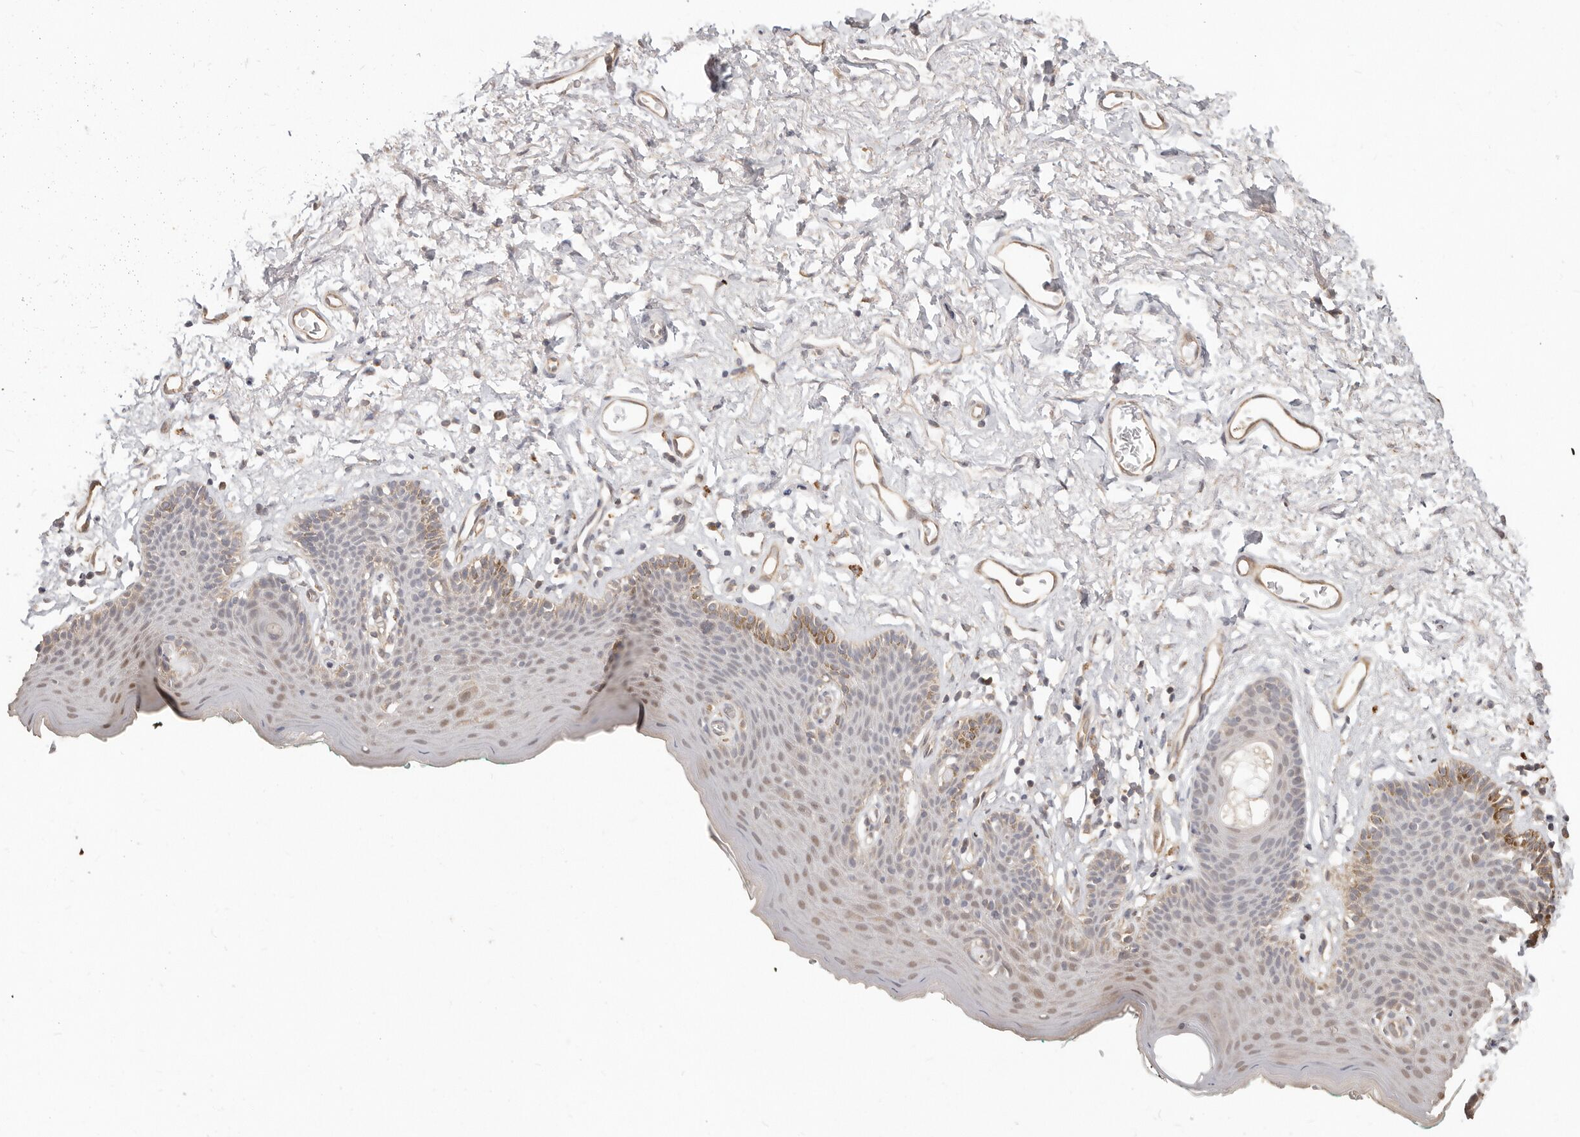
{"staining": {"intensity": "moderate", "quantity": "<25%", "location": "cytoplasmic/membranous,nuclear"}, "tissue": "skin", "cell_type": "Epidermal cells", "image_type": "normal", "snomed": [{"axis": "morphology", "description": "Normal tissue, NOS"}, {"axis": "topography", "description": "Vulva"}], "caption": "Protein expression analysis of normal skin displays moderate cytoplasmic/membranous,nuclear expression in about <25% of epidermal cells. The staining was performed using DAB (3,3'-diaminobenzidine), with brown indicating positive protein expression. Nuclei are stained blue with hematoxylin.", "gene": "MTFR2", "patient": {"sex": "female", "age": 66}}